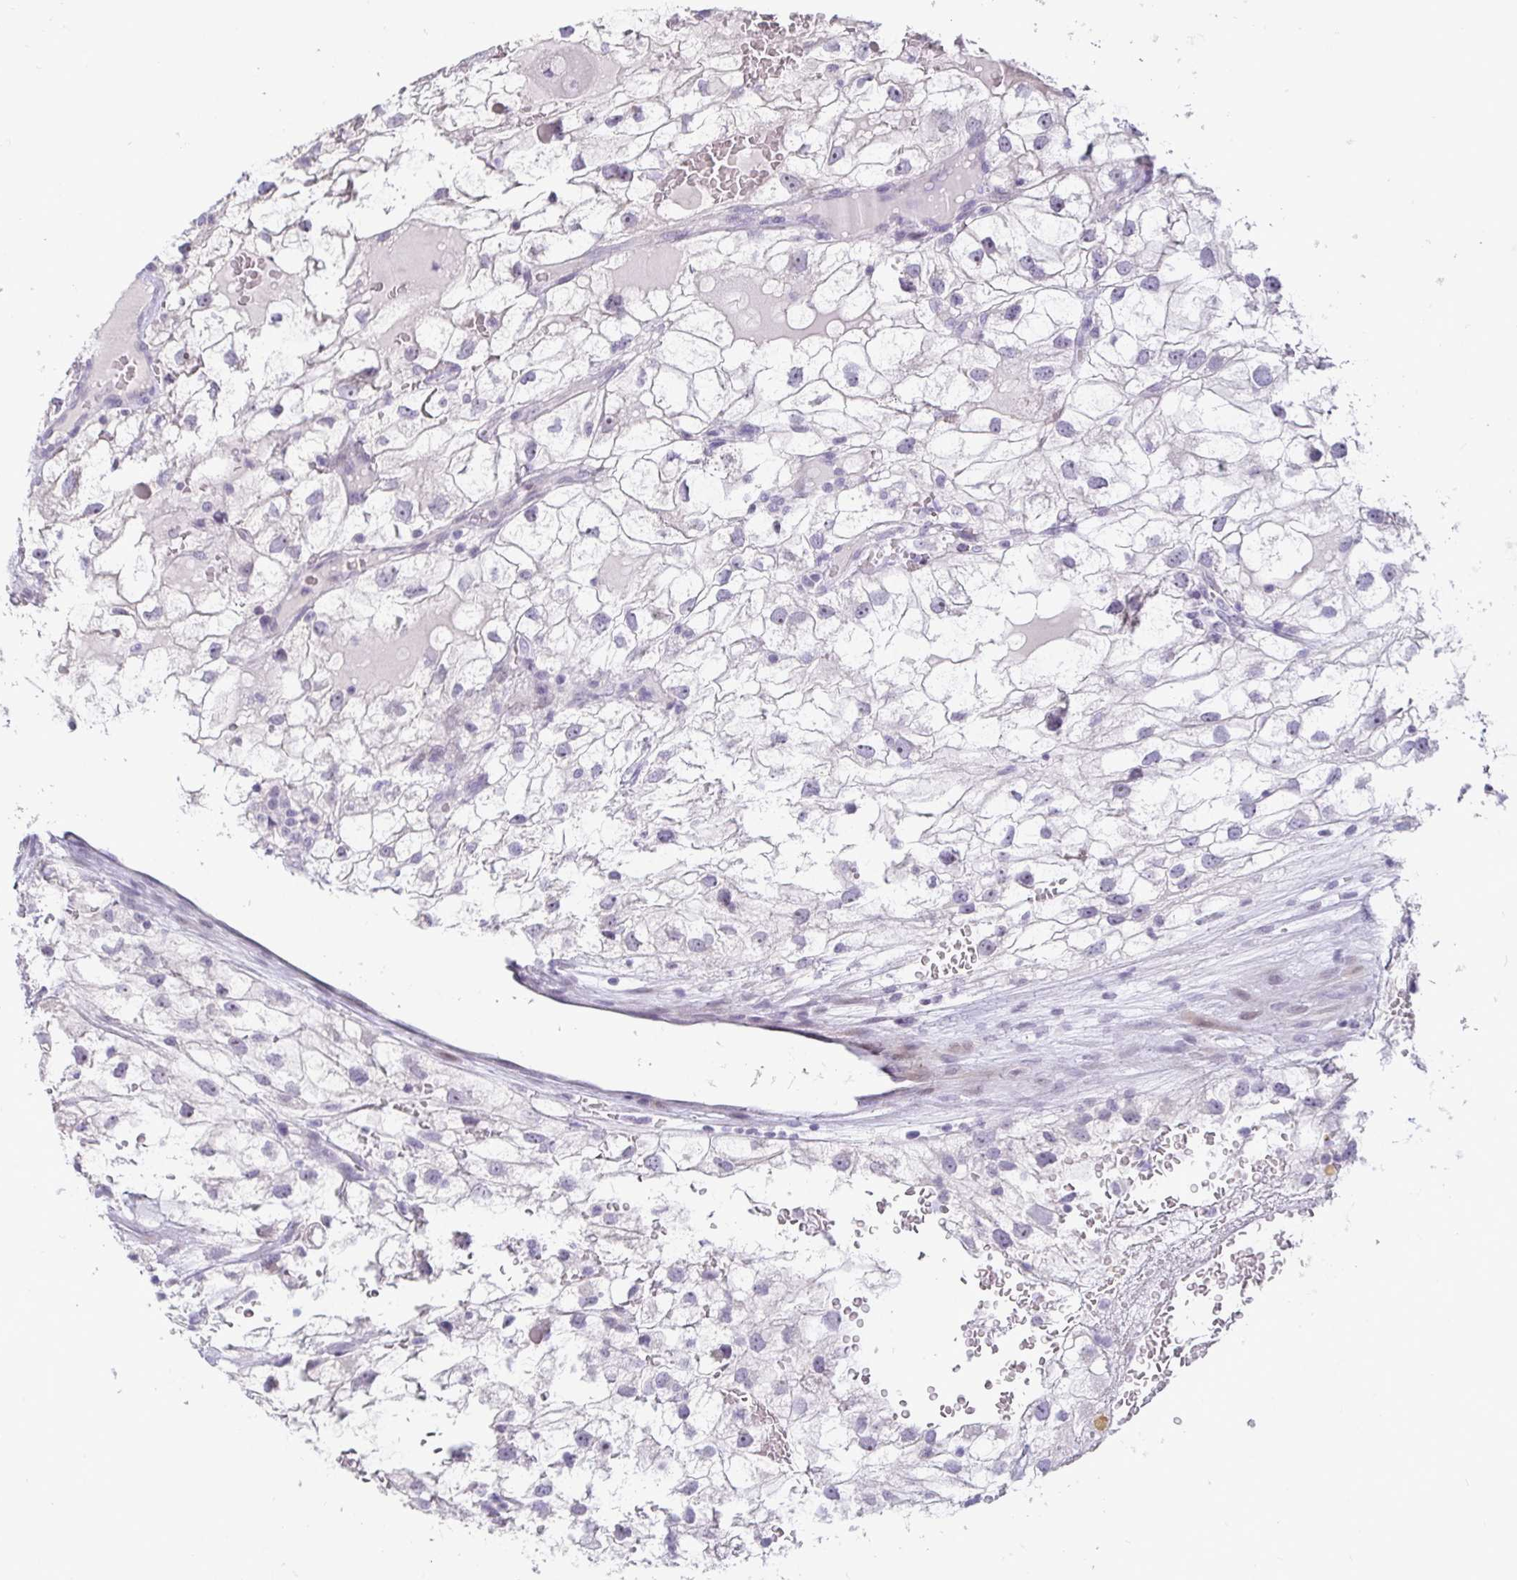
{"staining": {"intensity": "negative", "quantity": "none", "location": "none"}, "tissue": "renal cancer", "cell_type": "Tumor cells", "image_type": "cancer", "snomed": [{"axis": "morphology", "description": "Adenocarcinoma, NOS"}, {"axis": "topography", "description": "Kidney"}], "caption": "Tumor cells are negative for brown protein staining in adenocarcinoma (renal).", "gene": "CR2", "patient": {"sex": "male", "age": 59}}